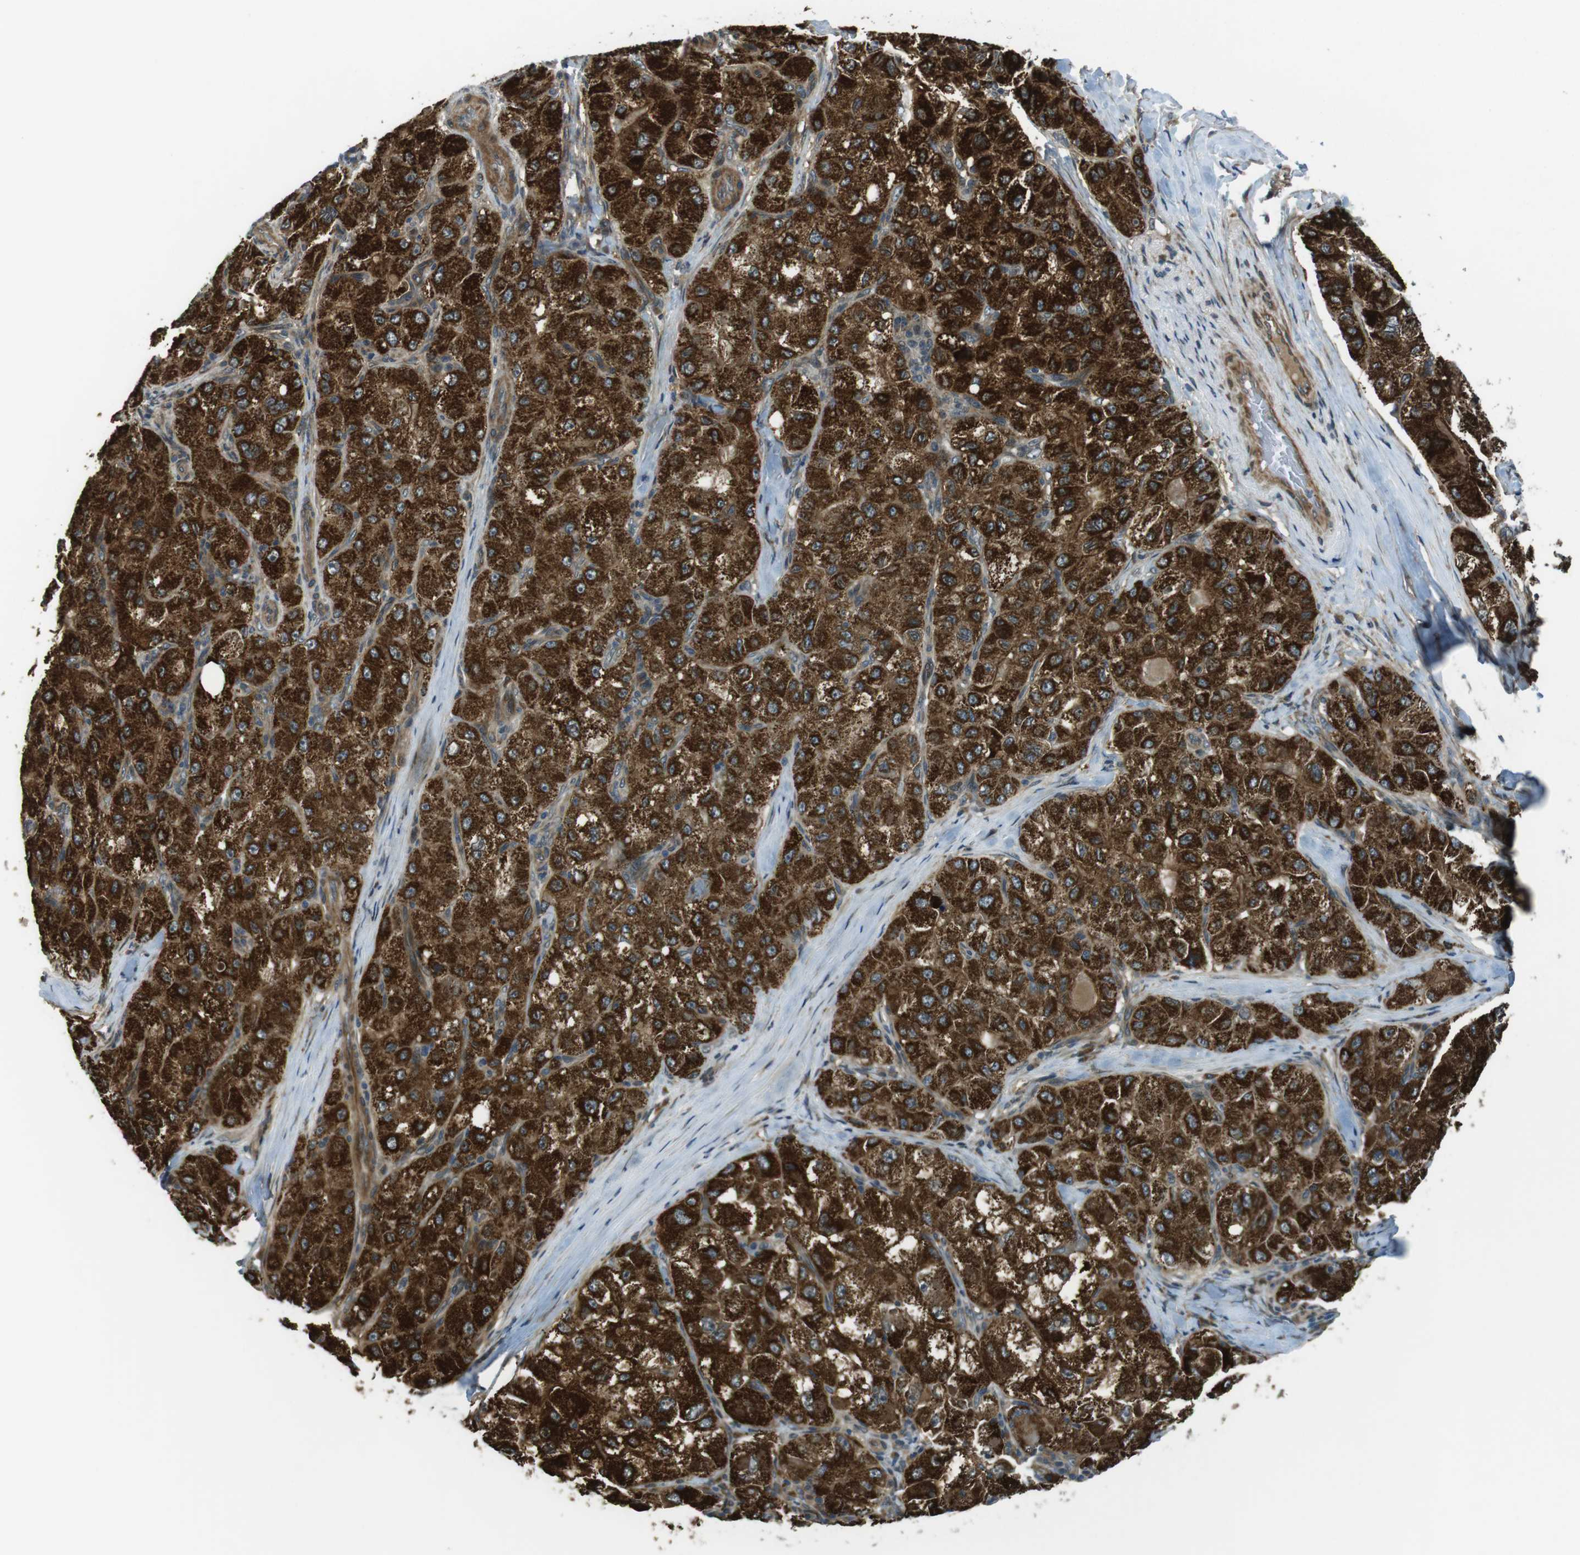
{"staining": {"intensity": "strong", "quantity": ">75%", "location": "cytoplasmic/membranous"}, "tissue": "liver cancer", "cell_type": "Tumor cells", "image_type": "cancer", "snomed": [{"axis": "morphology", "description": "Carcinoma, Hepatocellular, NOS"}, {"axis": "topography", "description": "Liver"}], "caption": "Strong cytoplasmic/membranous positivity for a protein is present in about >75% of tumor cells of hepatocellular carcinoma (liver) using immunohistochemistry (IHC).", "gene": "IFFO2", "patient": {"sex": "male", "age": 80}}